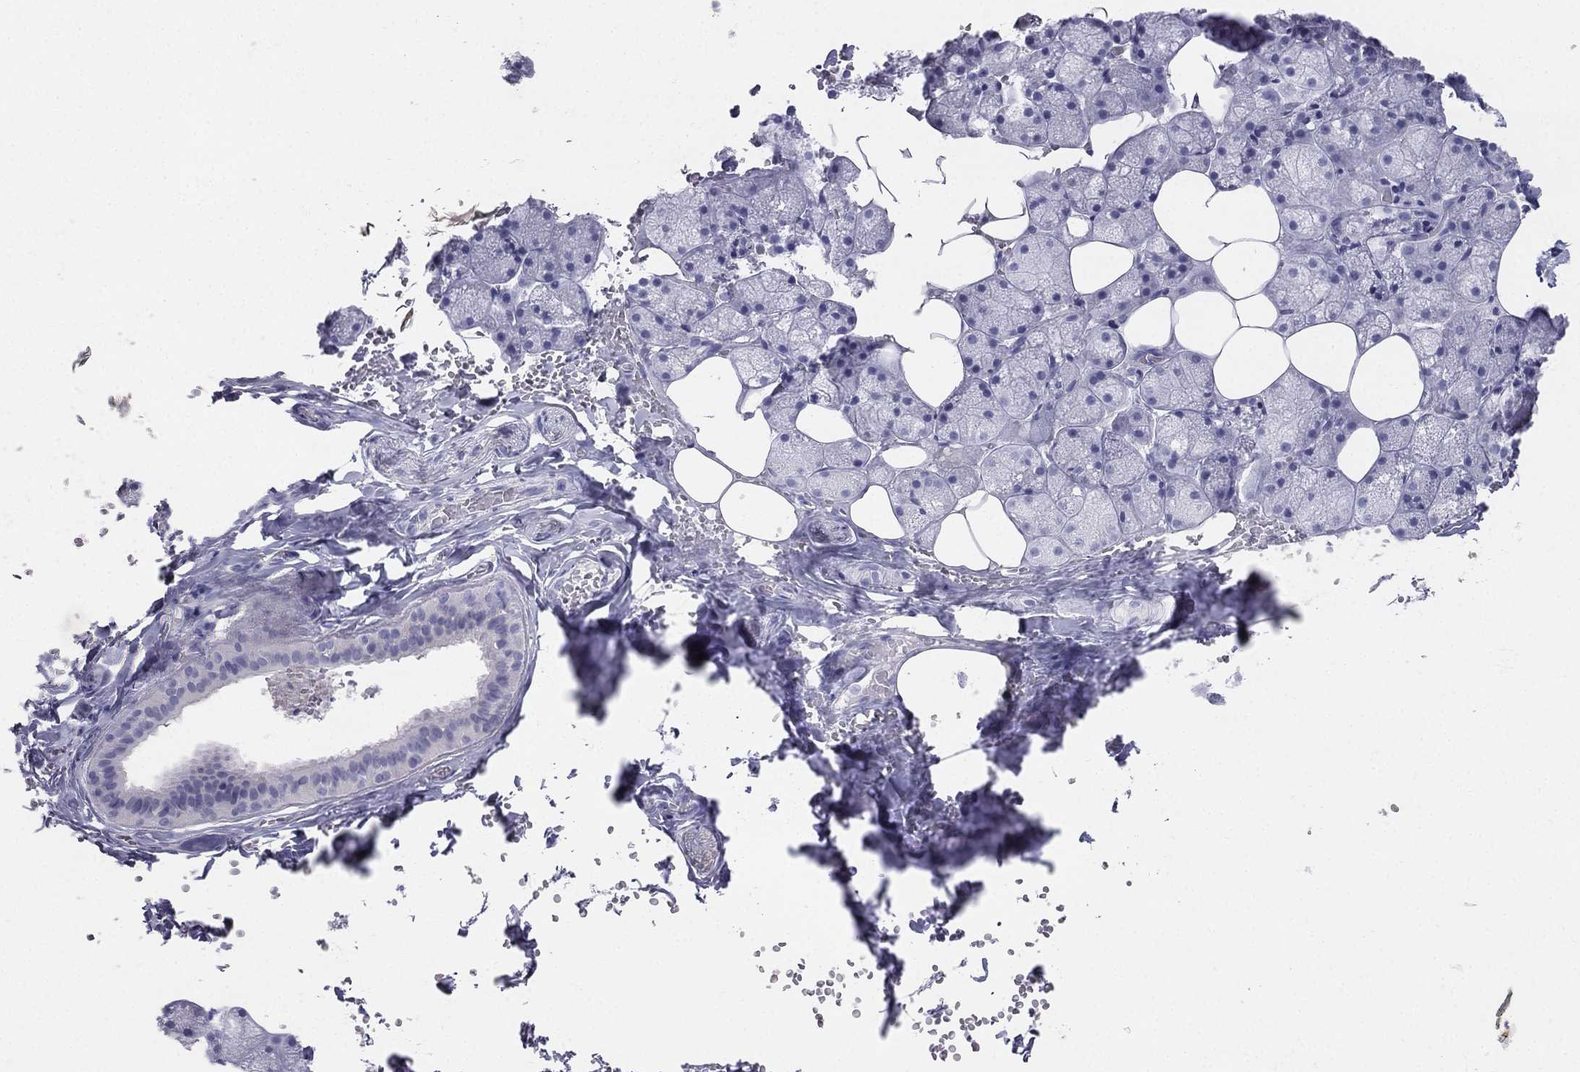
{"staining": {"intensity": "negative", "quantity": "none", "location": "none"}, "tissue": "salivary gland", "cell_type": "Glandular cells", "image_type": "normal", "snomed": [{"axis": "morphology", "description": "Normal tissue, NOS"}, {"axis": "topography", "description": "Salivary gland"}], "caption": "This is a photomicrograph of immunohistochemistry staining of unremarkable salivary gland, which shows no staining in glandular cells. (IHC, brightfield microscopy, high magnification).", "gene": "ALOXE3", "patient": {"sex": "male", "age": 38}}